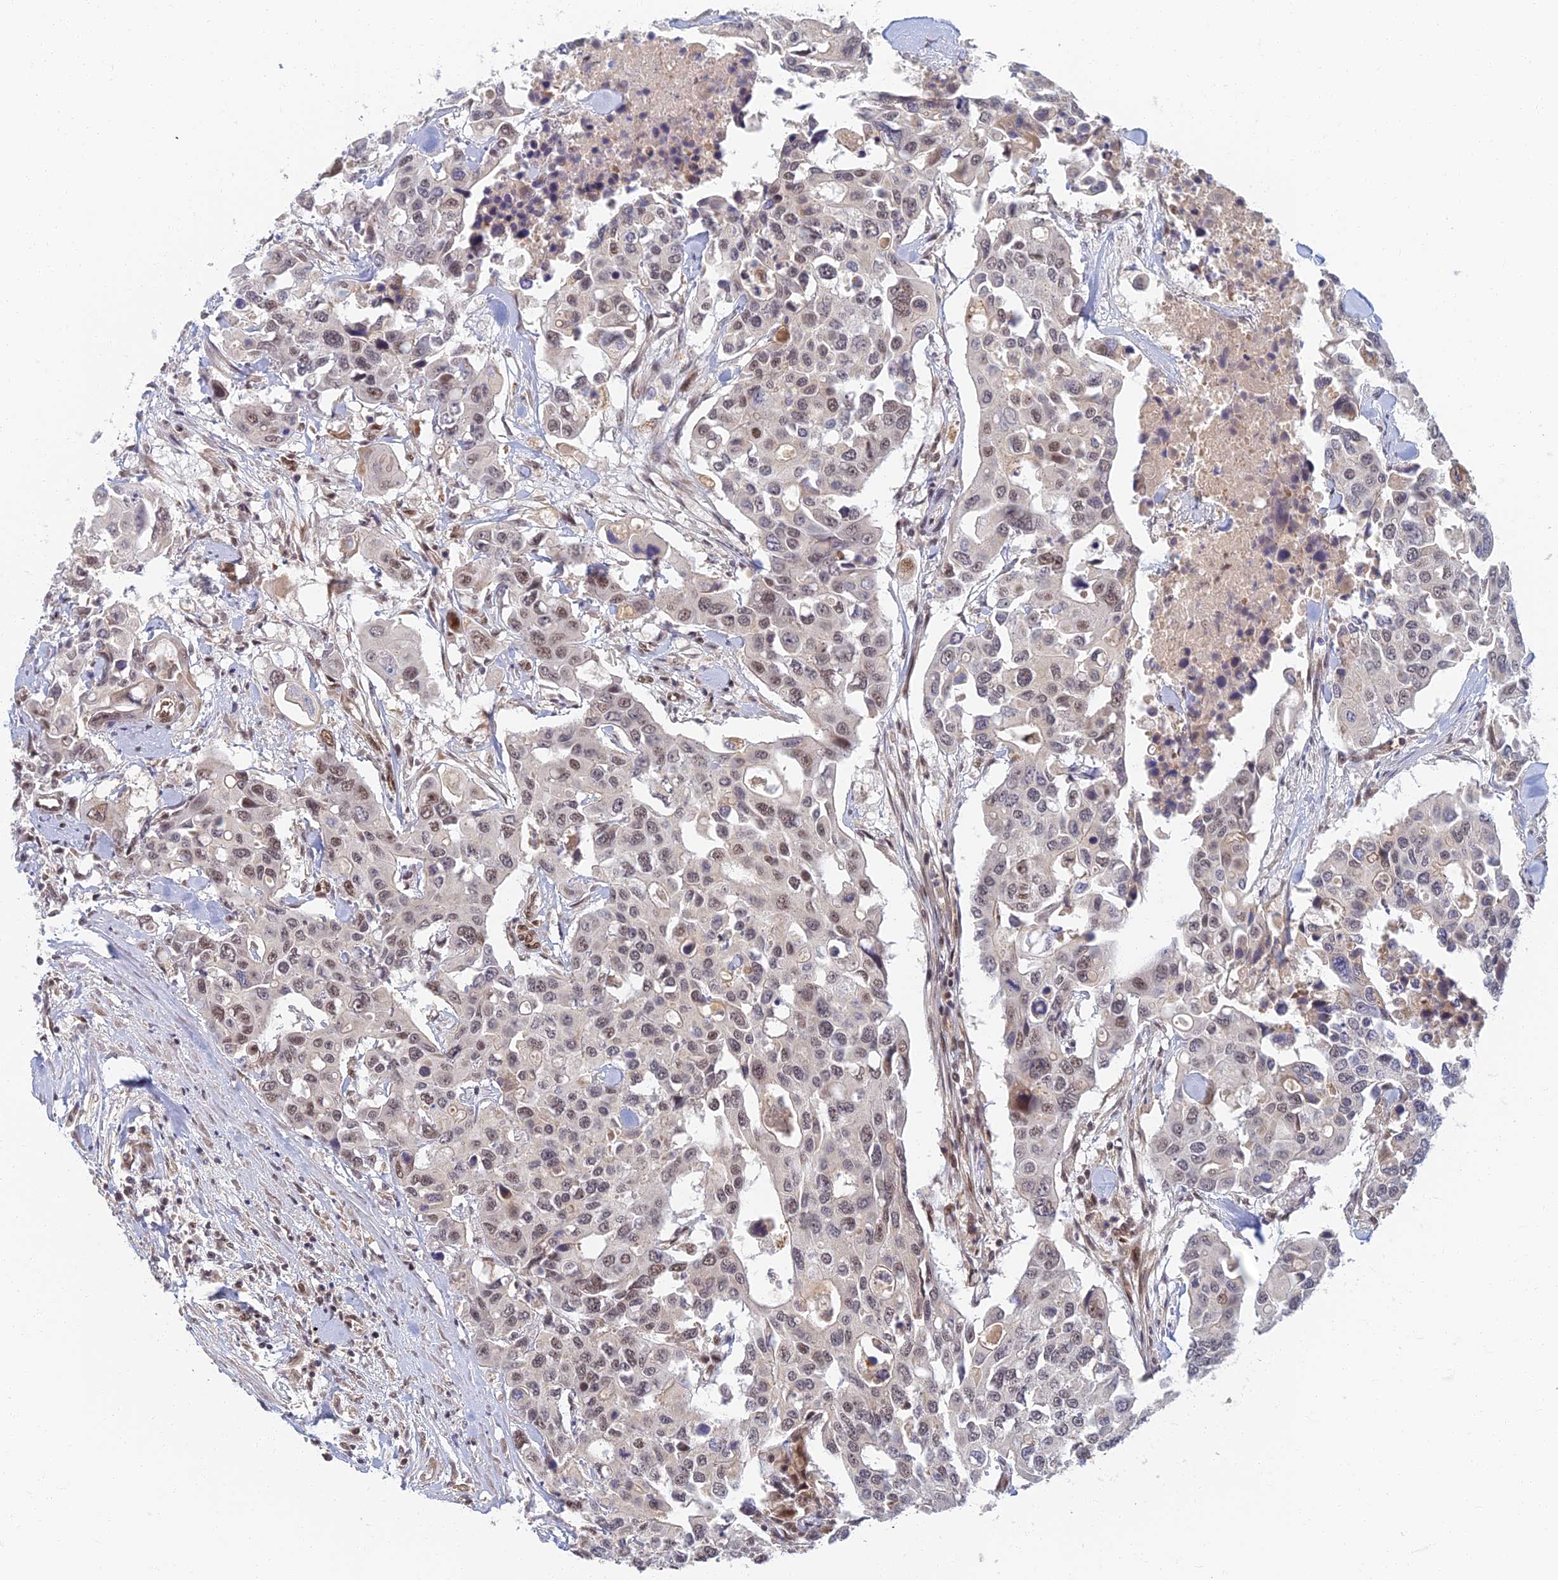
{"staining": {"intensity": "weak", "quantity": "<25%", "location": "nuclear"}, "tissue": "colorectal cancer", "cell_type": "Tumor cells", "image_type": "cancer", "snomed": [{"axis": "morphology", "description": "Adenocarcinoma, NOS"}, {"axis": "topography", "description": "Colon"}], "caption": "Photomicrograph shows no significant protein positivity in tumor cells of adenocarcinoma (colorectal).", "gene": "TCEA2", "patient": {"sex": "male", "age": 77}}